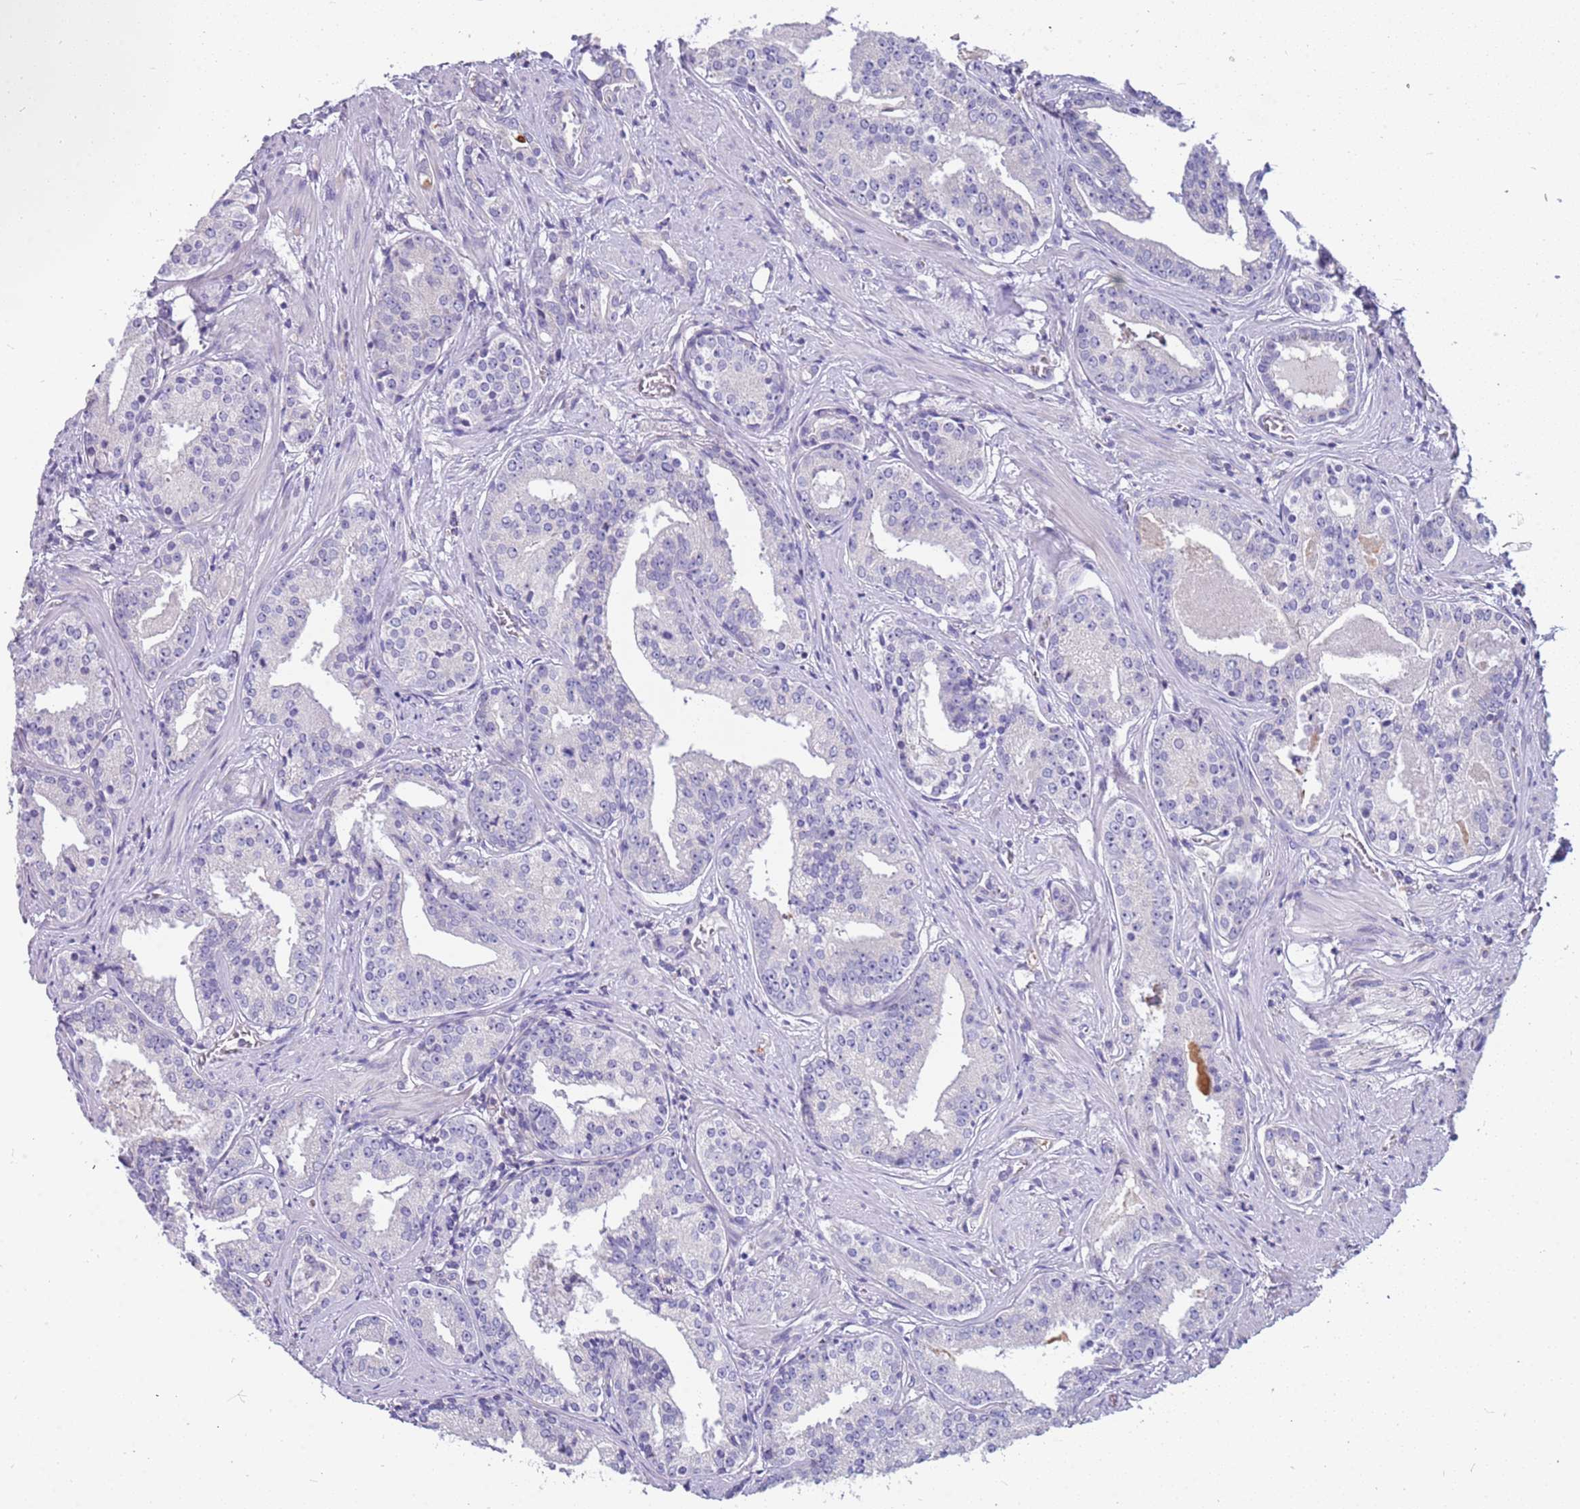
{"staining": {"intensity": "negative", "quantity": "none", "location": "none"}, "tissue": "prostate cancer", "cell_type": "Tumor cells", "image_type": "cancer", "snomed": [{"axis": "morphology", "description": "Adenocarcinoma, High grade"}, {"axis": "topography", "description": "Prostate"}], "caption": "IHC image of neoplastic tissue: prostate cancer (adenocarcinoma (high-grade)) stained with DAB exhibits no significant protein expression in tumor cells.", "gene": "RHCG", "patient": {"sex": "male", "age": 58}}